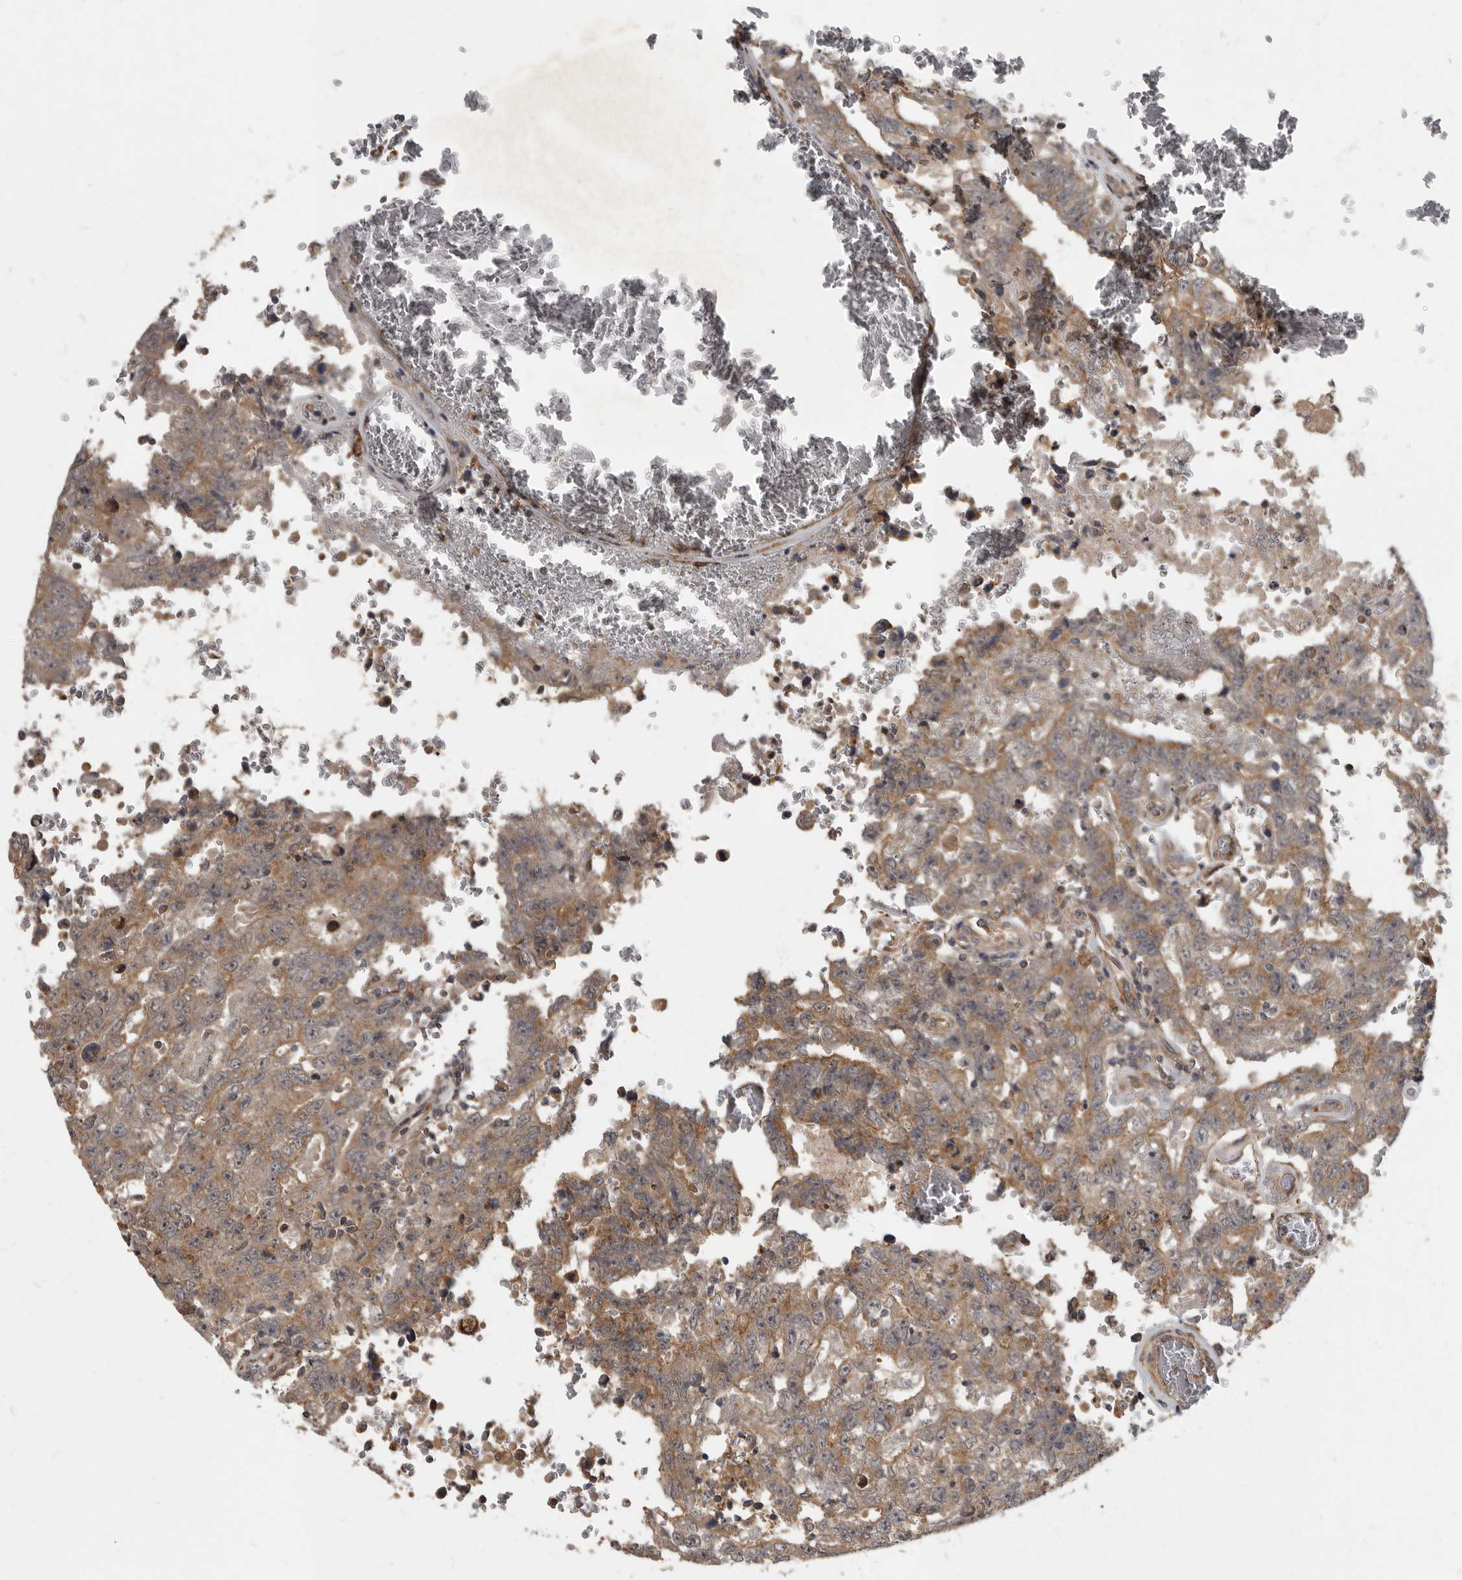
{"staining": {"intensity": "moderate", "quantity": ">75%", "location": "cytoplasmic/membranous"}, "tissue": "testis cancer", "cell_type": "Tumor cells", "image_type": "cancer", "snomed": [{"axis": "morphology", "description": "Carcinoma, Embryonal, NOS"}, {"axis": "topography", "description": "Testis"}], "caption": "A micrograph of human embryonal carcinoma (testis) stained for a protein displays moderate cytoplasmic/membranous brown staining in tumor cells.", "gene": "IQCK", "patient": {"sex": "male", "age": 26}}